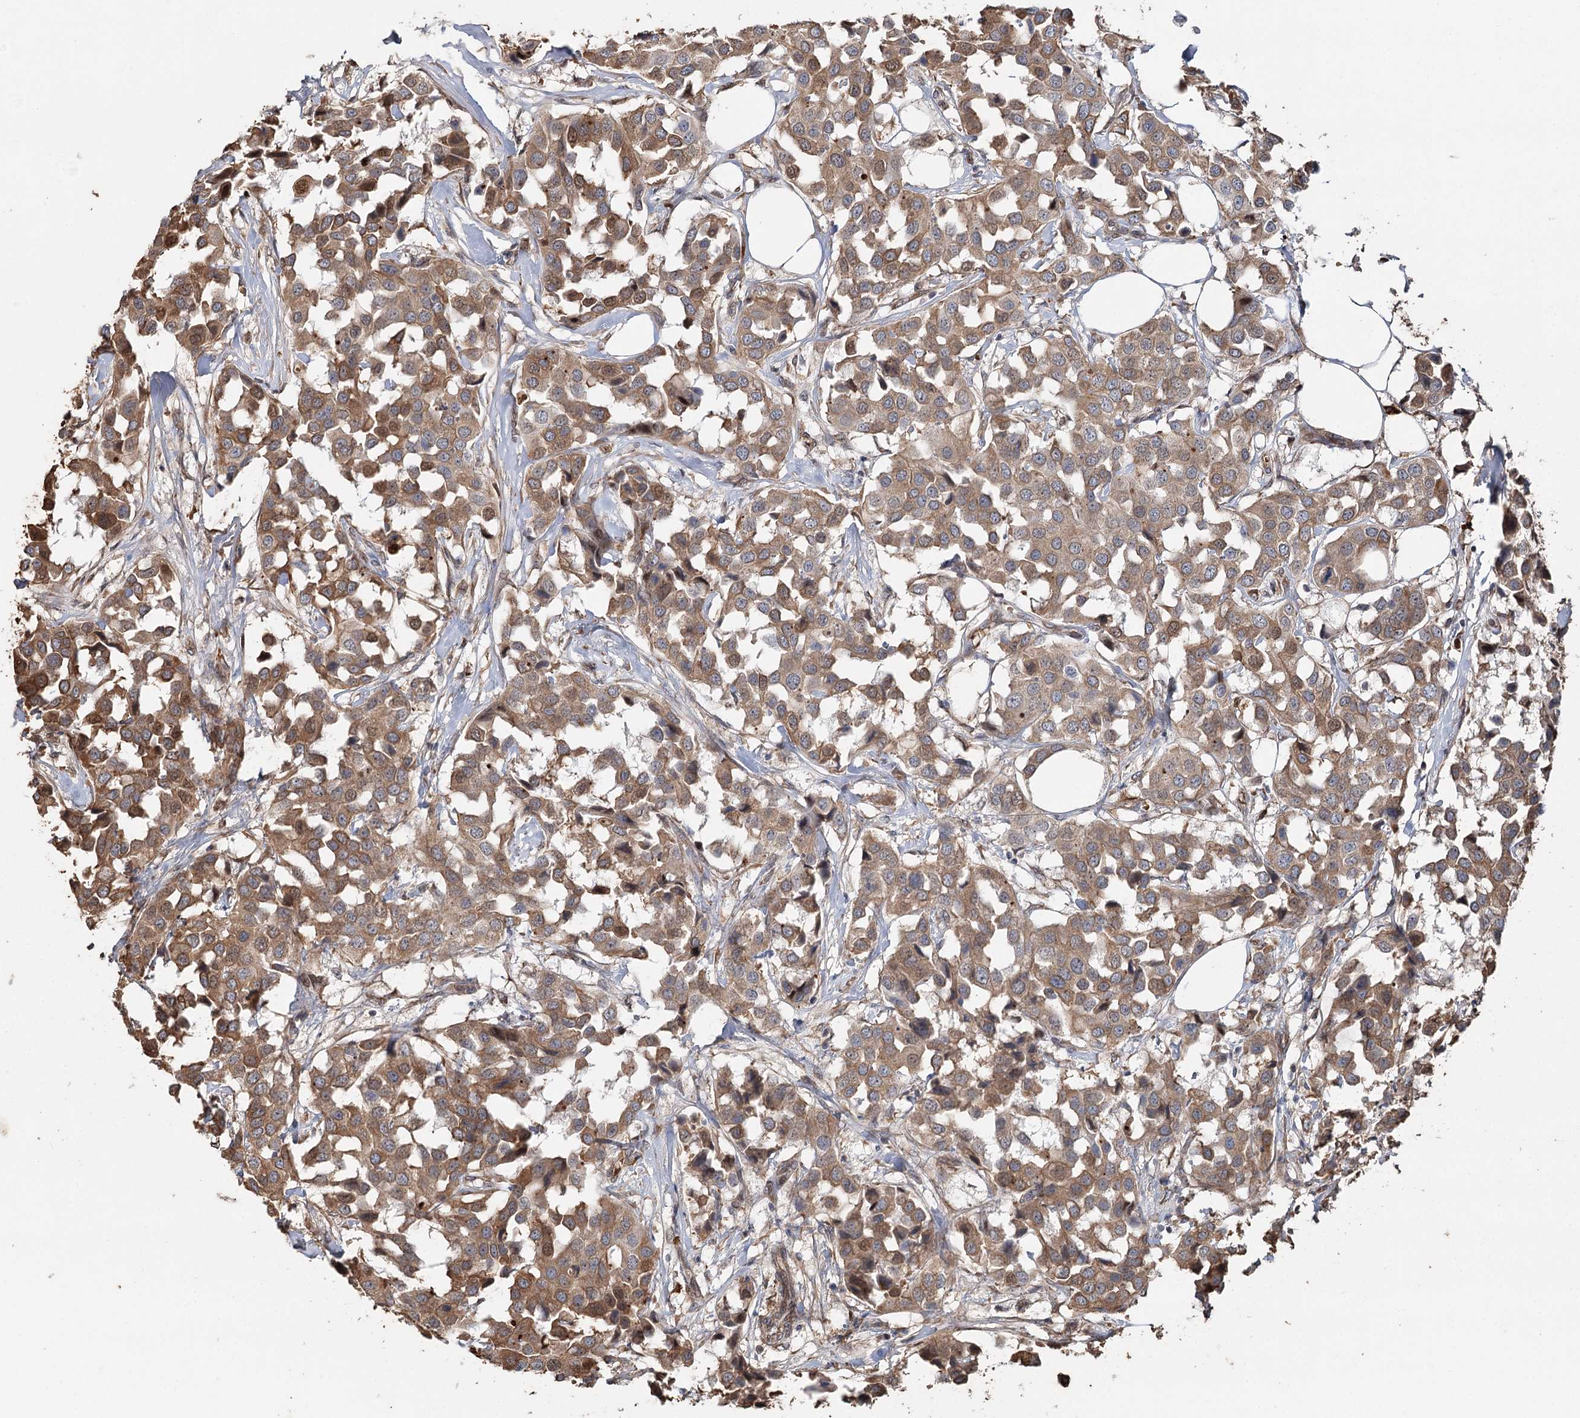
{"staining": {"intensity": "moderate", "quantity": ">75%", "location": "cytoplasmic/membranous"}, "tissue": "breast cancer", "cell_type": "Tumor cells", "image_type": "cancer", "snomed": [{"axis": "morphology", "description": "Duct carcinoma"}, {"axis": "topography", "description": "Breast"}], "caption": "A micrograph of human breast cancer stained for a protein shows moderate cytoplasmic/membranous brown staining in tumor cells.", "gene": "SYVN1", "patient": {"sex": "female", "age": 80}}